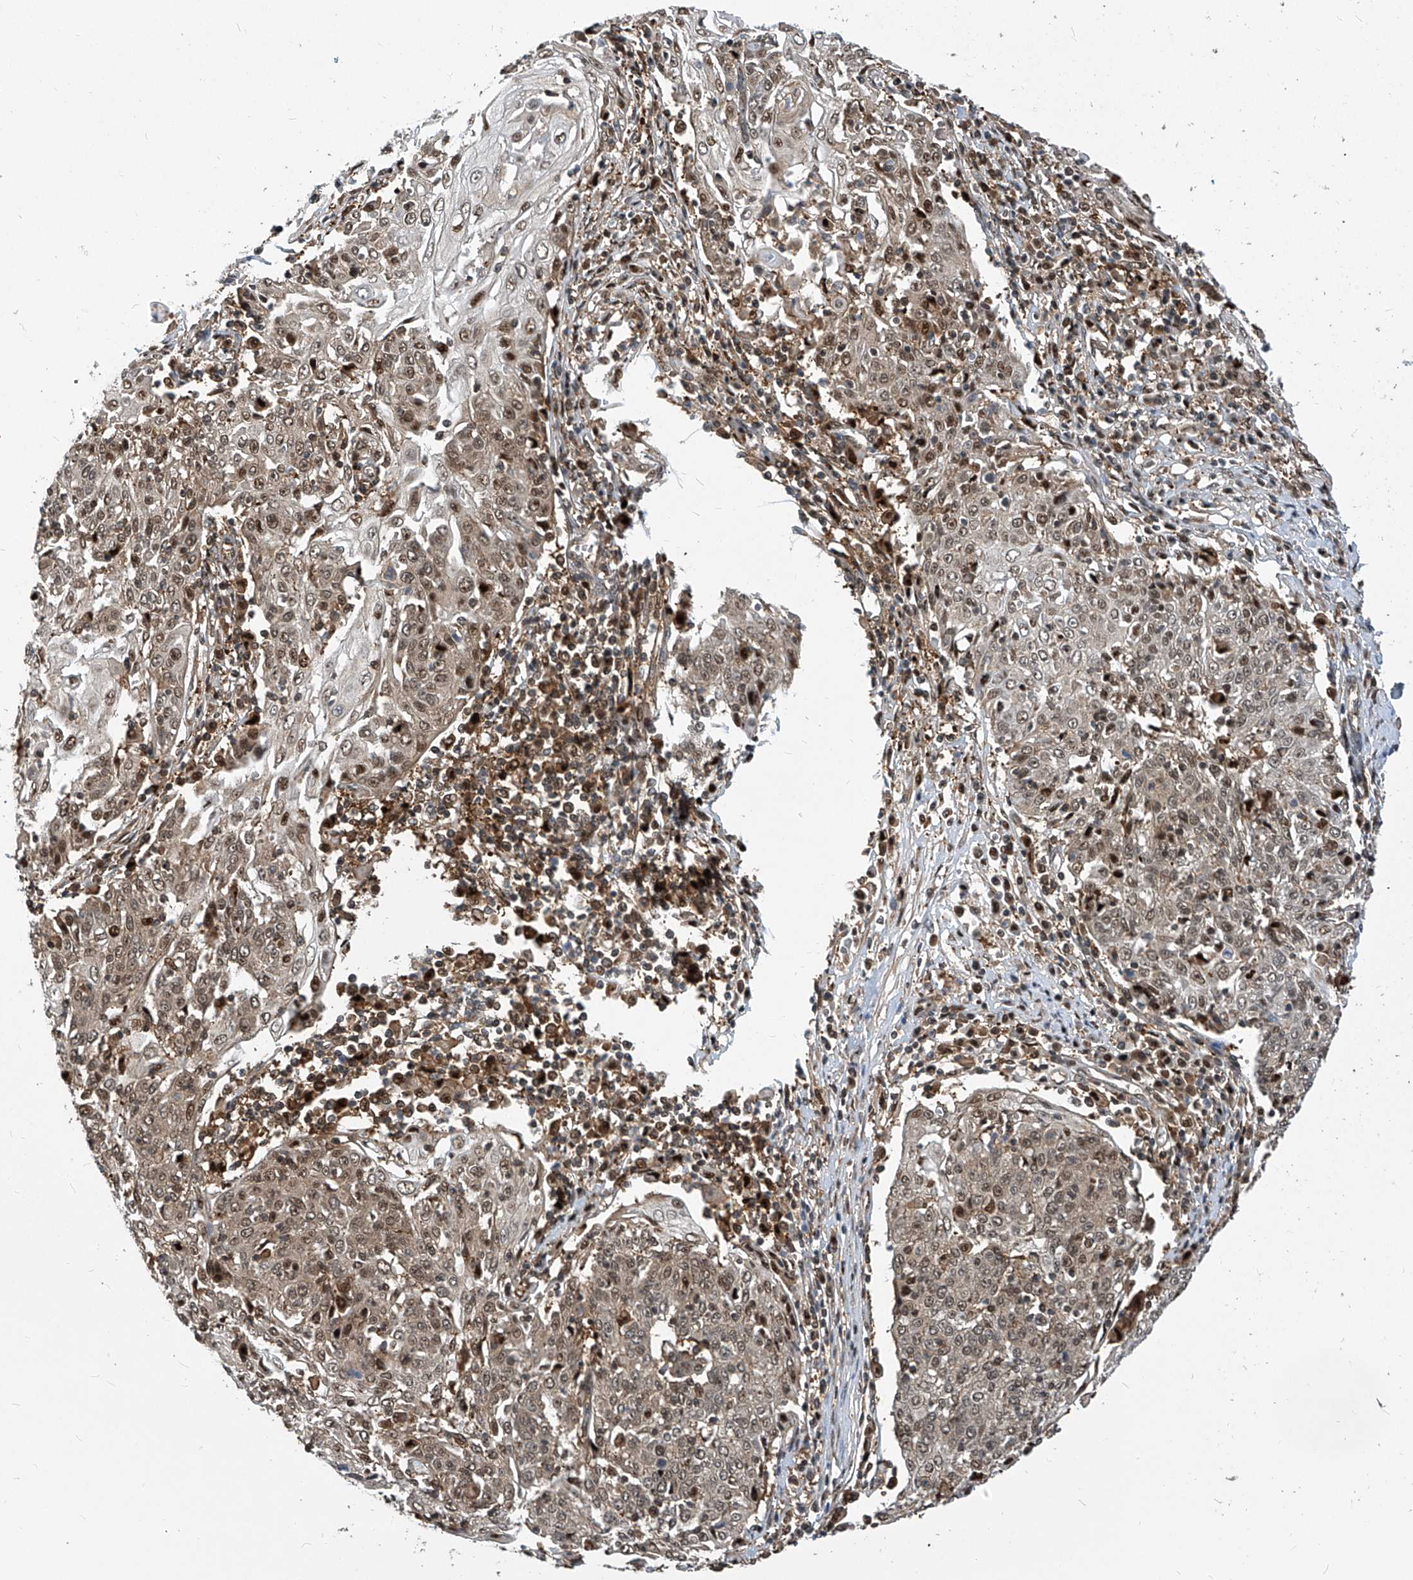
{"staining": {"intensity": "moderate", "quantity": "25%-75%", "location": "nuclear"}, "tissue": "cervical cancer", "cell_type": "Tumor cells", "image_type": "cancer", "snomed": [{"axis": "morphology", "description": "Squamous cell carcinoma, NOS"}, {"axis": "topography", "description": "Cervix"}], "caption": "Immunohistochemistry (IHC) (DAB (3,3'-diaminobenzidine)) staining of human cervical cancer reveals moderate nuclear protein staining in approximately 25%-75% of tumor cells.", "gene": "PSMB1", "patient": {"sex": "female", "age": 48}}